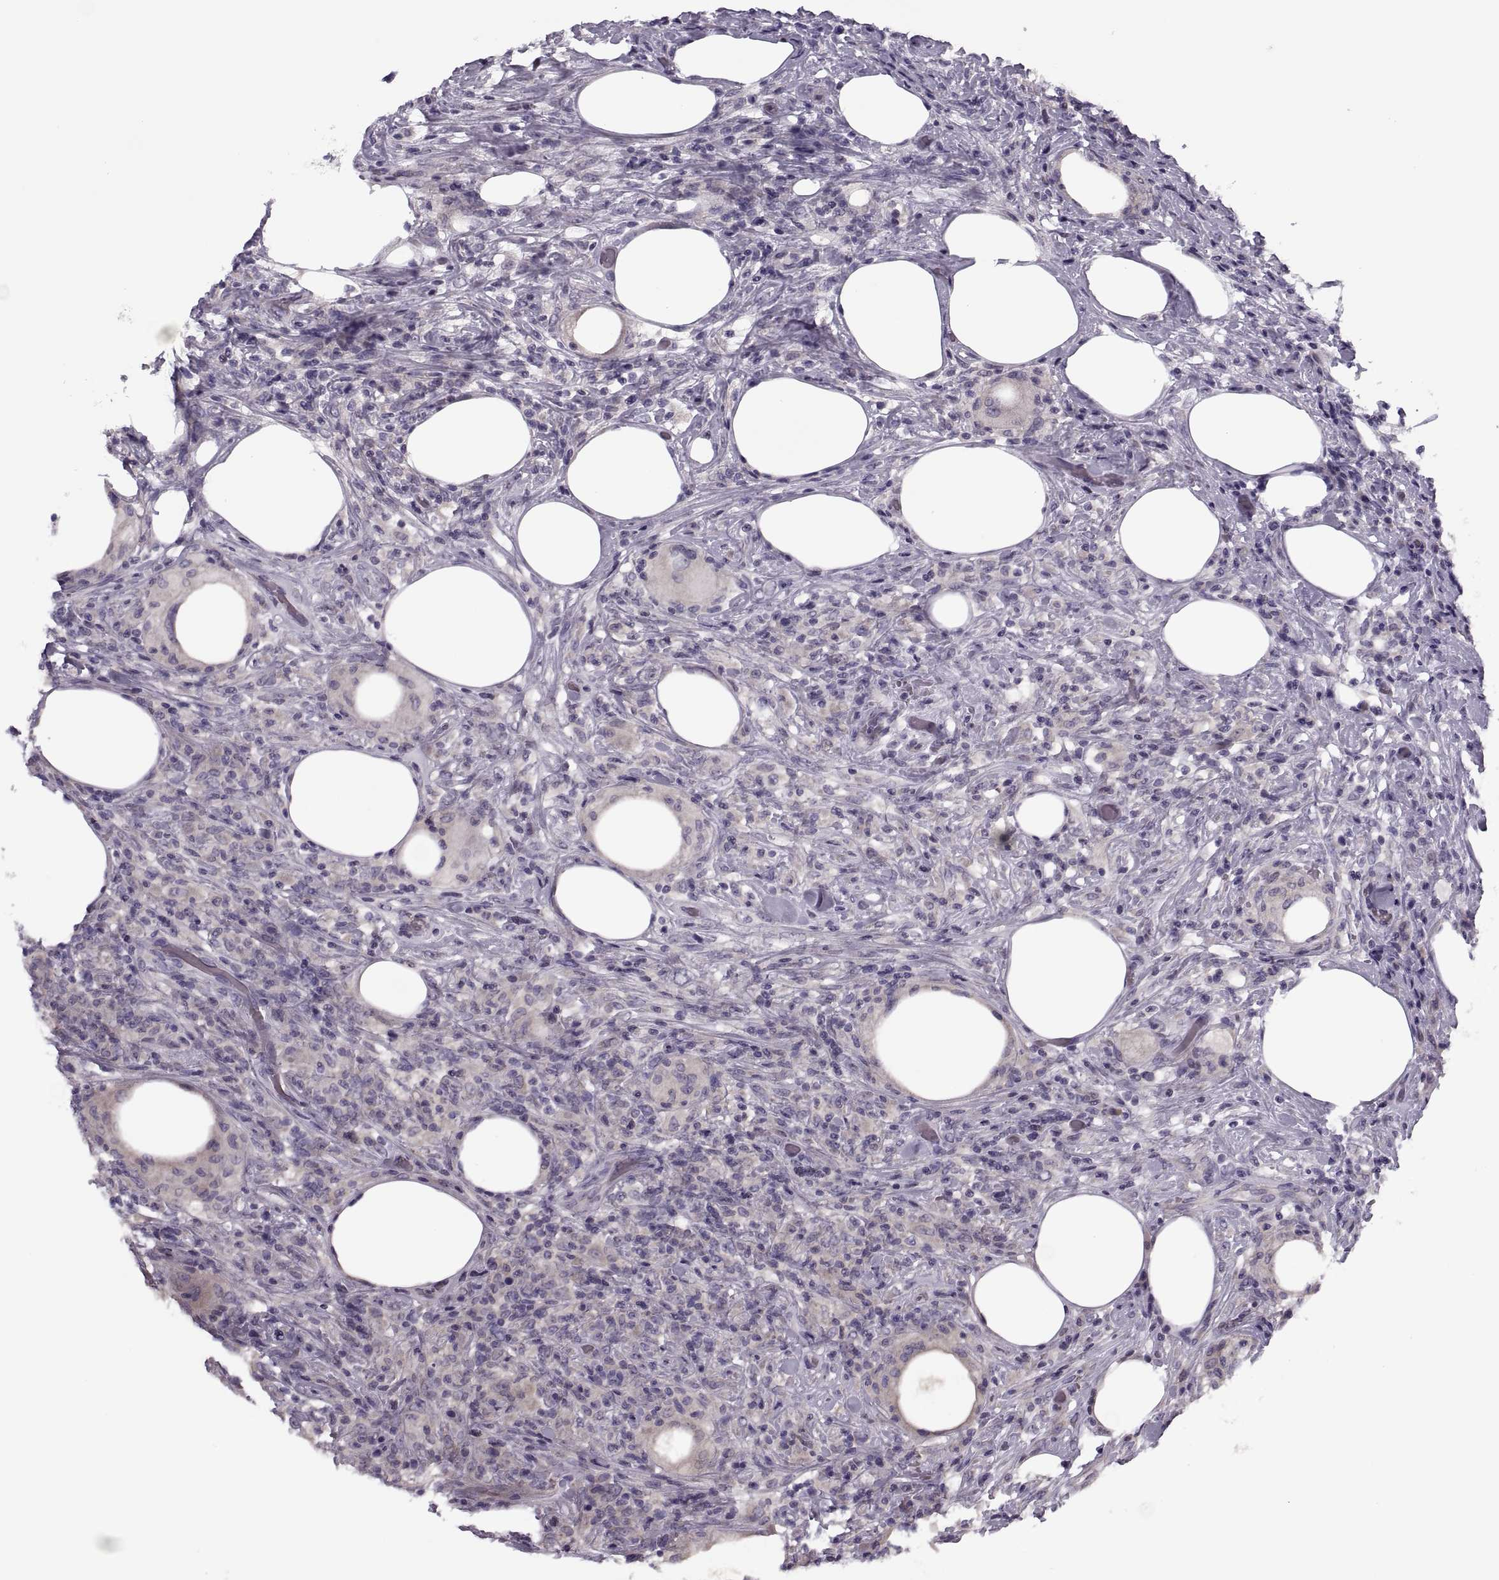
{"staining": {"intensity": "negative", "quantity": "none", "location": "none"}, "tissue": "lymphoma", "cell_type": "Tumor cells", "image_type": "cancer", "snomed": [{"axis": "morphology", "description": "Malignant lymphoma, non-Hodgkin's type, High grade"}, {"axis": "topography", "description": "Lymph node"}], "caption": "Immunohistochemistry (IHC) of lymphoma exhibits no positivity in tumor cells.", "gene": "PRSS54", "patient": {"sex": "female", "age": 84}}